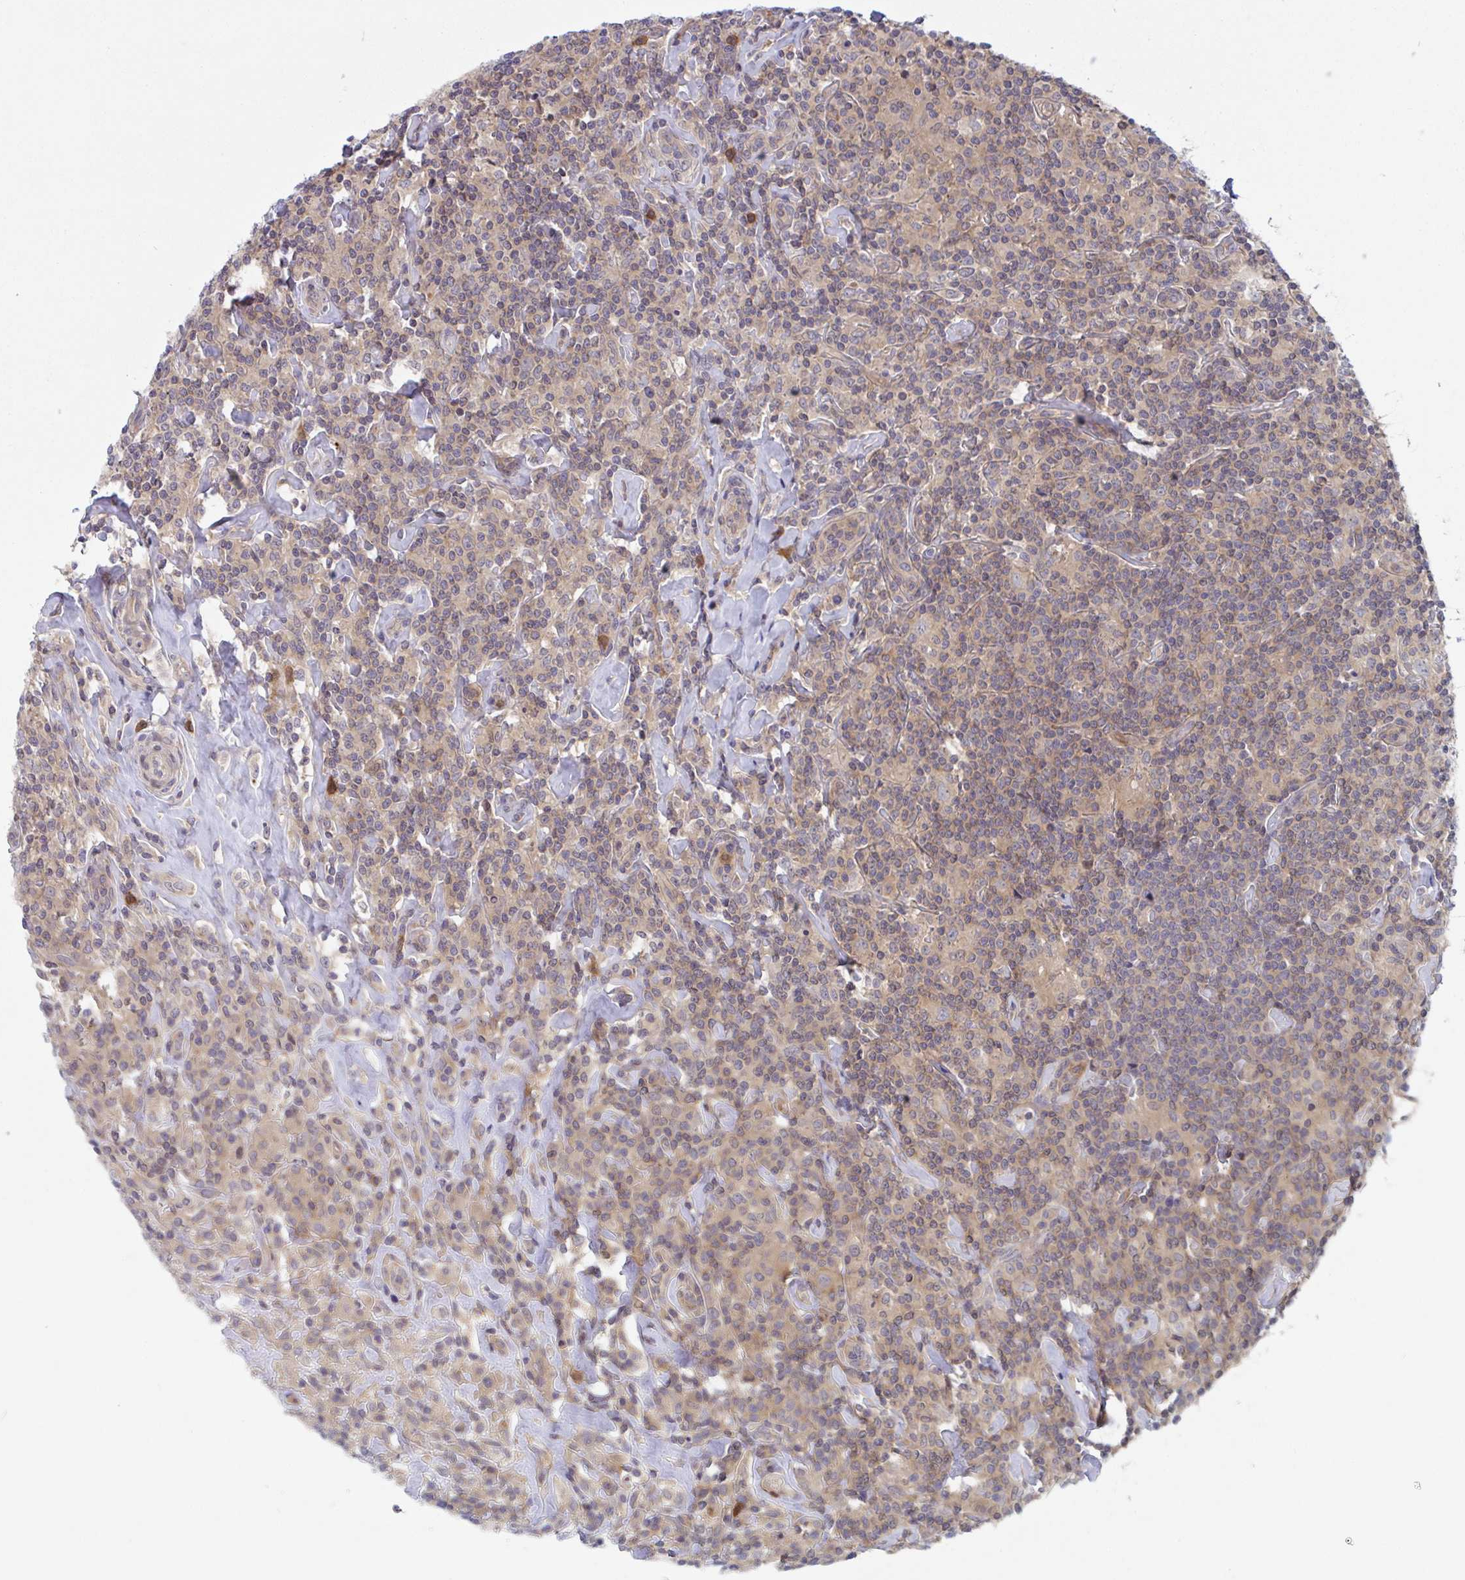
{"staining": {"intensity": "weak", "quantity": "<25%", "location": "cytoplasmic/membranous"}, "tissue": "lymphoma", "cell_type": "Tumor cells", "image_type": "cancer", "snomed": [{"axis": "morphology", "description": "Hodgkin's disease, NOS"}, {"axis": "morphology", "description": "Hodgkin's lymphoma, nodular sclerosis"}, {"axis": "topography", "description": "Lymph node"}], "caption": "Lymphoma was stained to show a protein in brown. There is no significant expression in tumor cells. (DAB (3,3'-diaminobenzidine) IHC, high magnification).", "gene": "LMNTD2", "patient": {"sex": "female", "age": 10}}